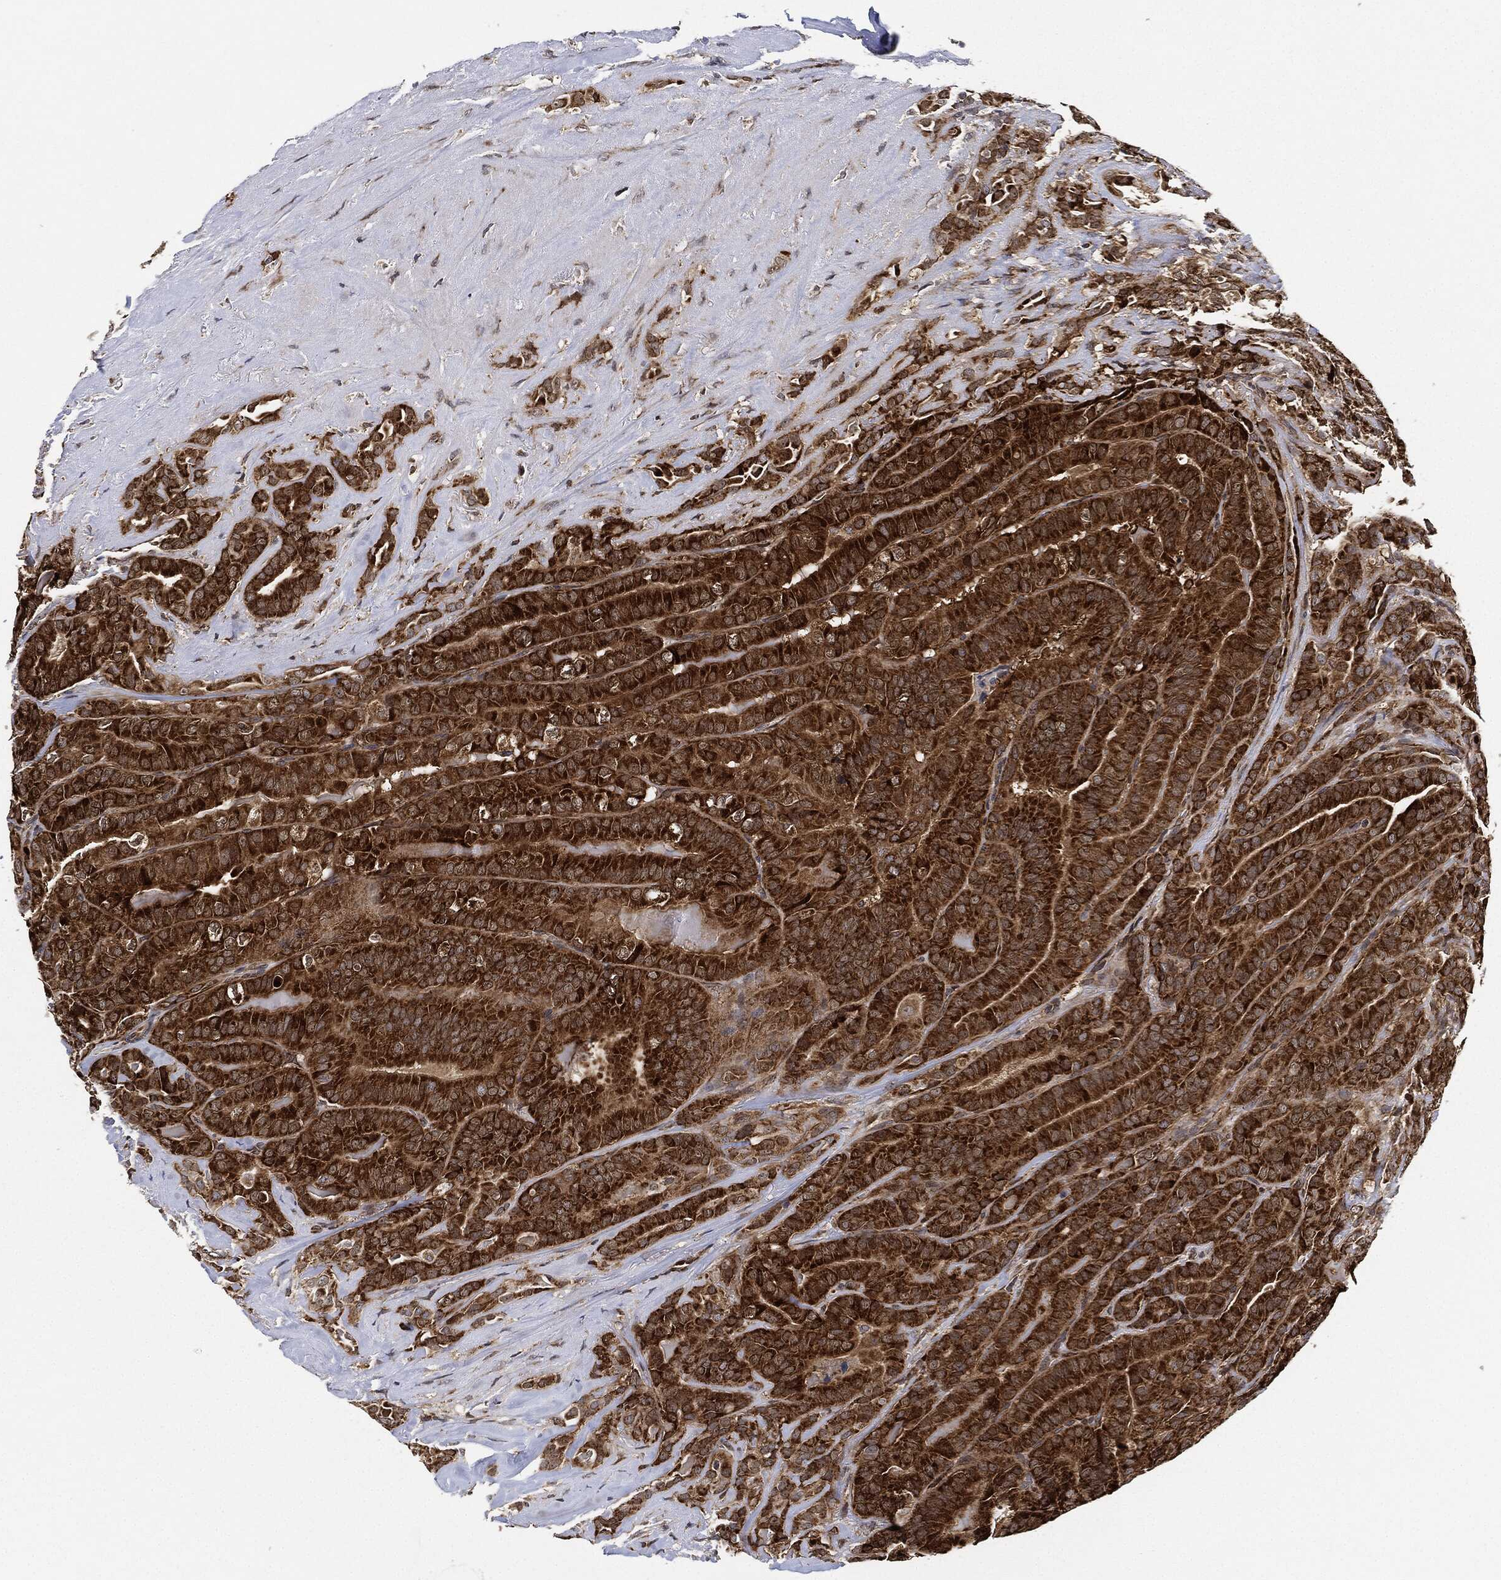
{"staining": {"intensity": "strong", "quantity": ">75%", "location": "cytoplasmic/membranous"}, "tissue": "thyroid cancer", "cell_type": "Tumor cells", "image_type": "cancer", "snomed": [{"axis": "morphology", "description": "Papillary adenocarcinoma, NOS"}, {"axis": "topography", "description": "Thyroid gland"}], "caption": "Thyroid papillary adenocarcinoma was stained to show a protein in brown. There is high levels of strong cytoplasmic/membranous positivity in about >75% of tumor cells.", "gene": "RNASEL", "patient": {"sex": "male", "age": 61}}